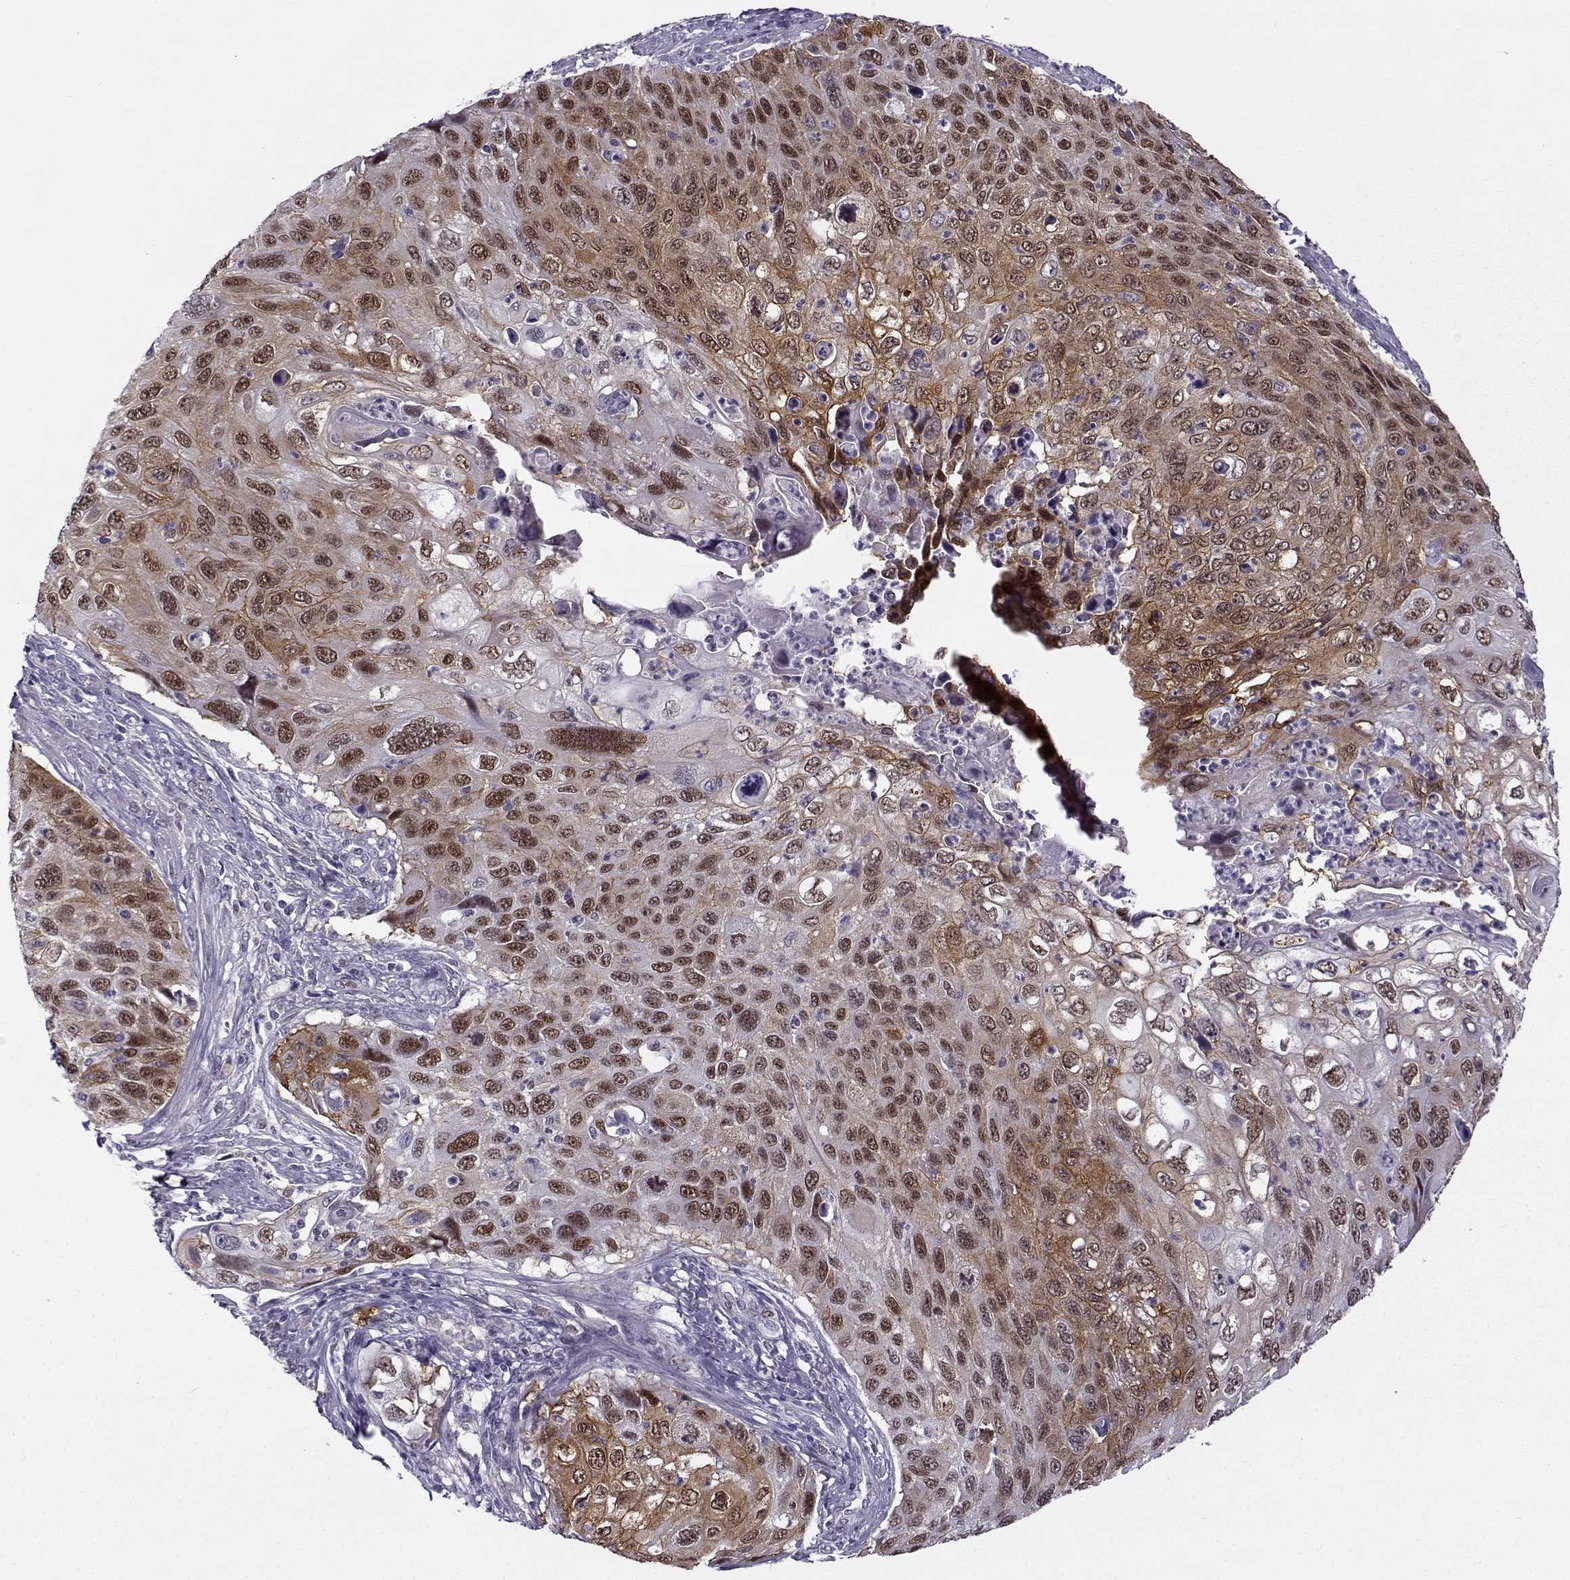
{"staining": {"intensity": "moderate", "quantity": ">75%", "location": "cytoplasmic/membranous,nuclear"}, "tissue": "cervical cancer", "cell_type": "Tumor cells", "image_type": "cancer", "snomed": [{"axis": "morphology", "description": "Squamous cell carcinoma, NOS"}, {"axis": "topography", "description": "Cervix"}], "caption": "DAB immunohistochemical staining of human cervical cancer demonstrates moderate cytoplasmic/membranous and nuclear protein expression in about >75% of tumor cells.", "gene": "BACH1", "patient": {"sex": "female", "age": 70}}